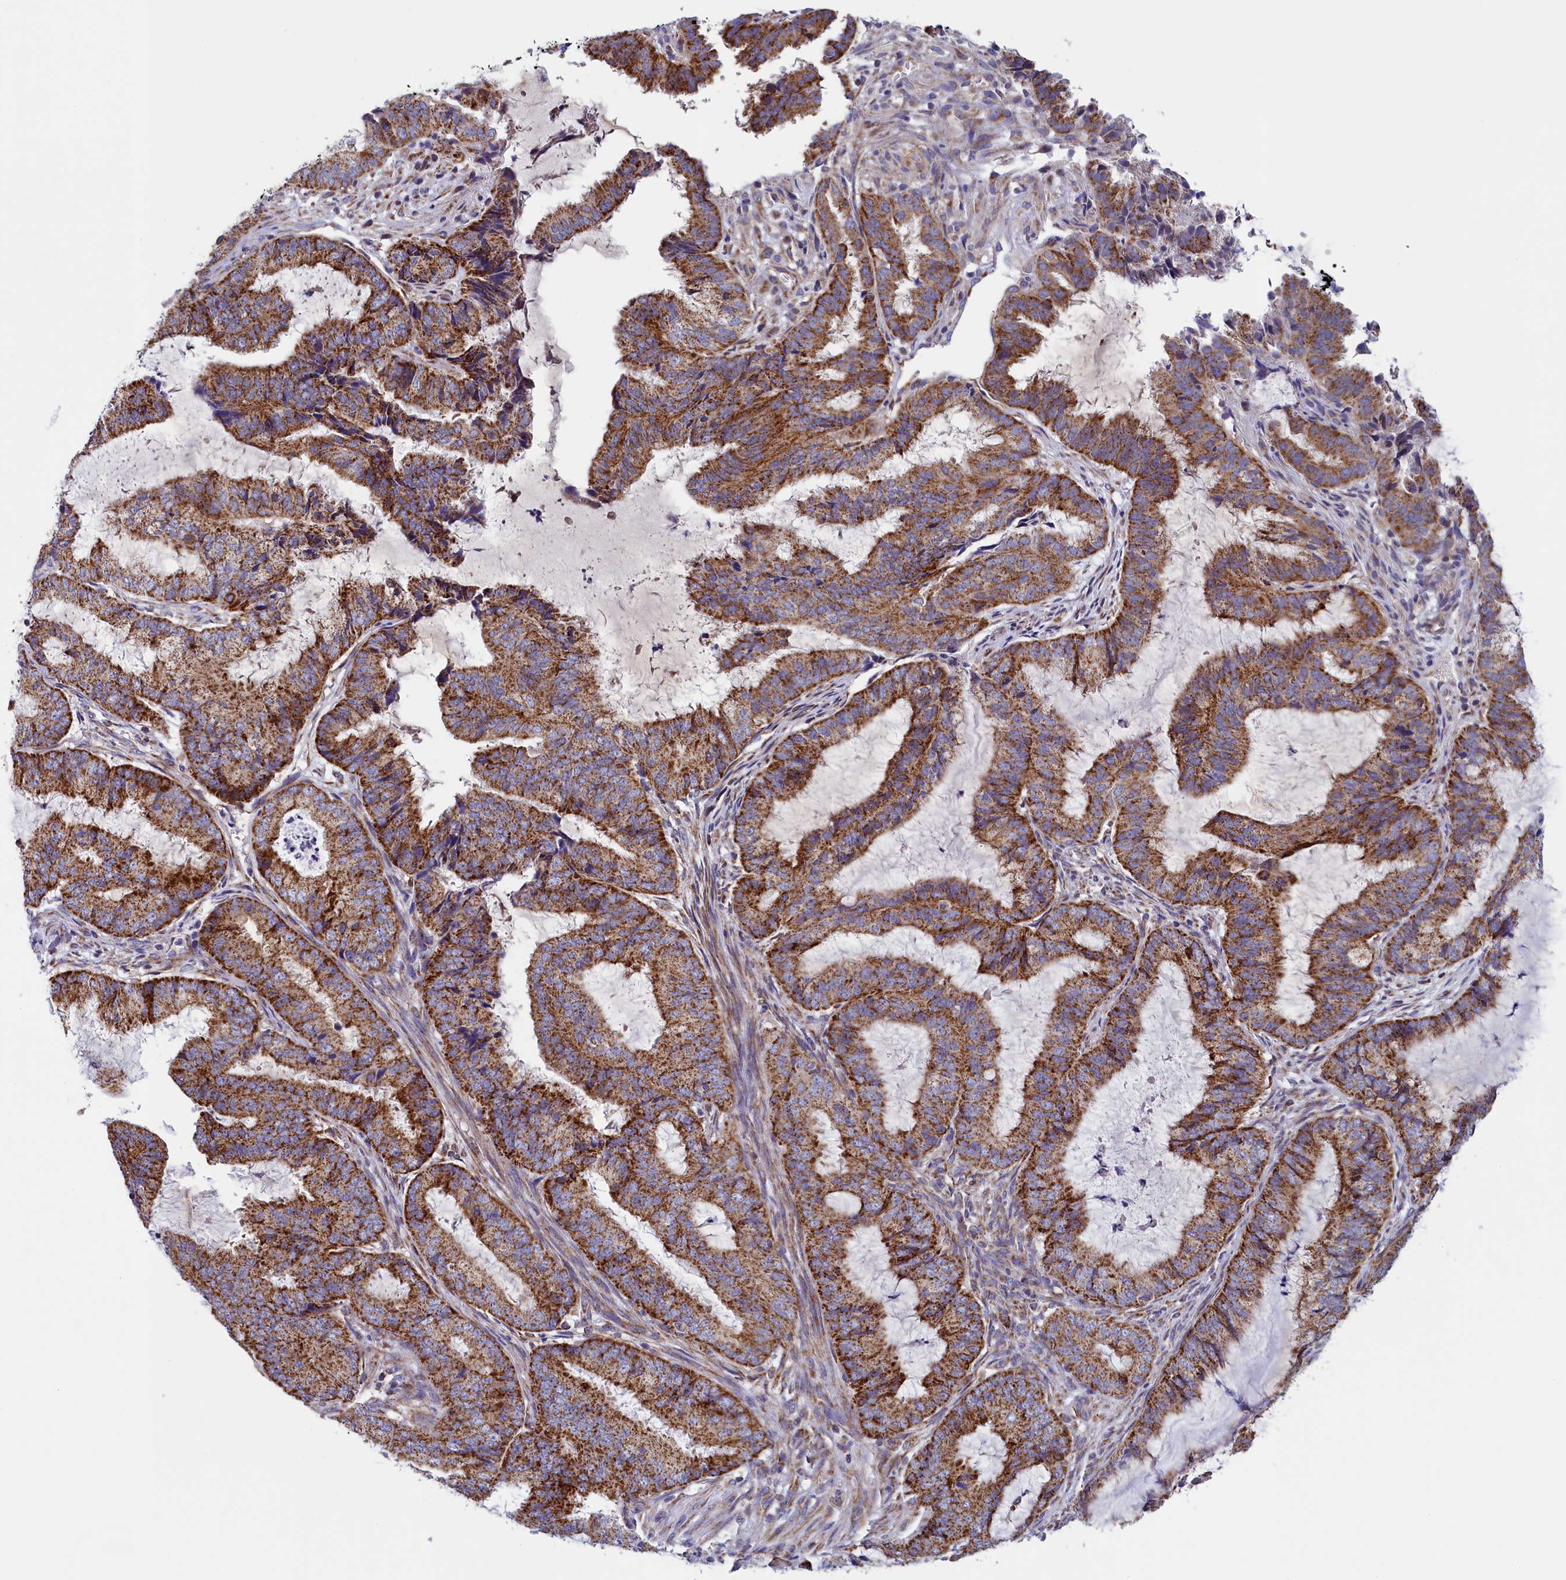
{"staining": {"intensity": "strong", "quantity": ">75%", "location": "cytoplasmic/membranous"}, "tissue": "endometrial cancer", "cell_type": "Tumor cells", "image_type": "cancer", "snomed": [{"axis": "morphology", "description": "Adenocarcinoma, NOS"}, {"axis": "topography", "description": "Endometrium"}], "caption": "DAB immunohistochemical staining of endometrial cancer (adenocarcinoma) shows strong cytoplasmic/membranous protein expression in about >75% of tumor cells.", "gene": "IFT122", "patient": {"sex": "female", "age": 51}}